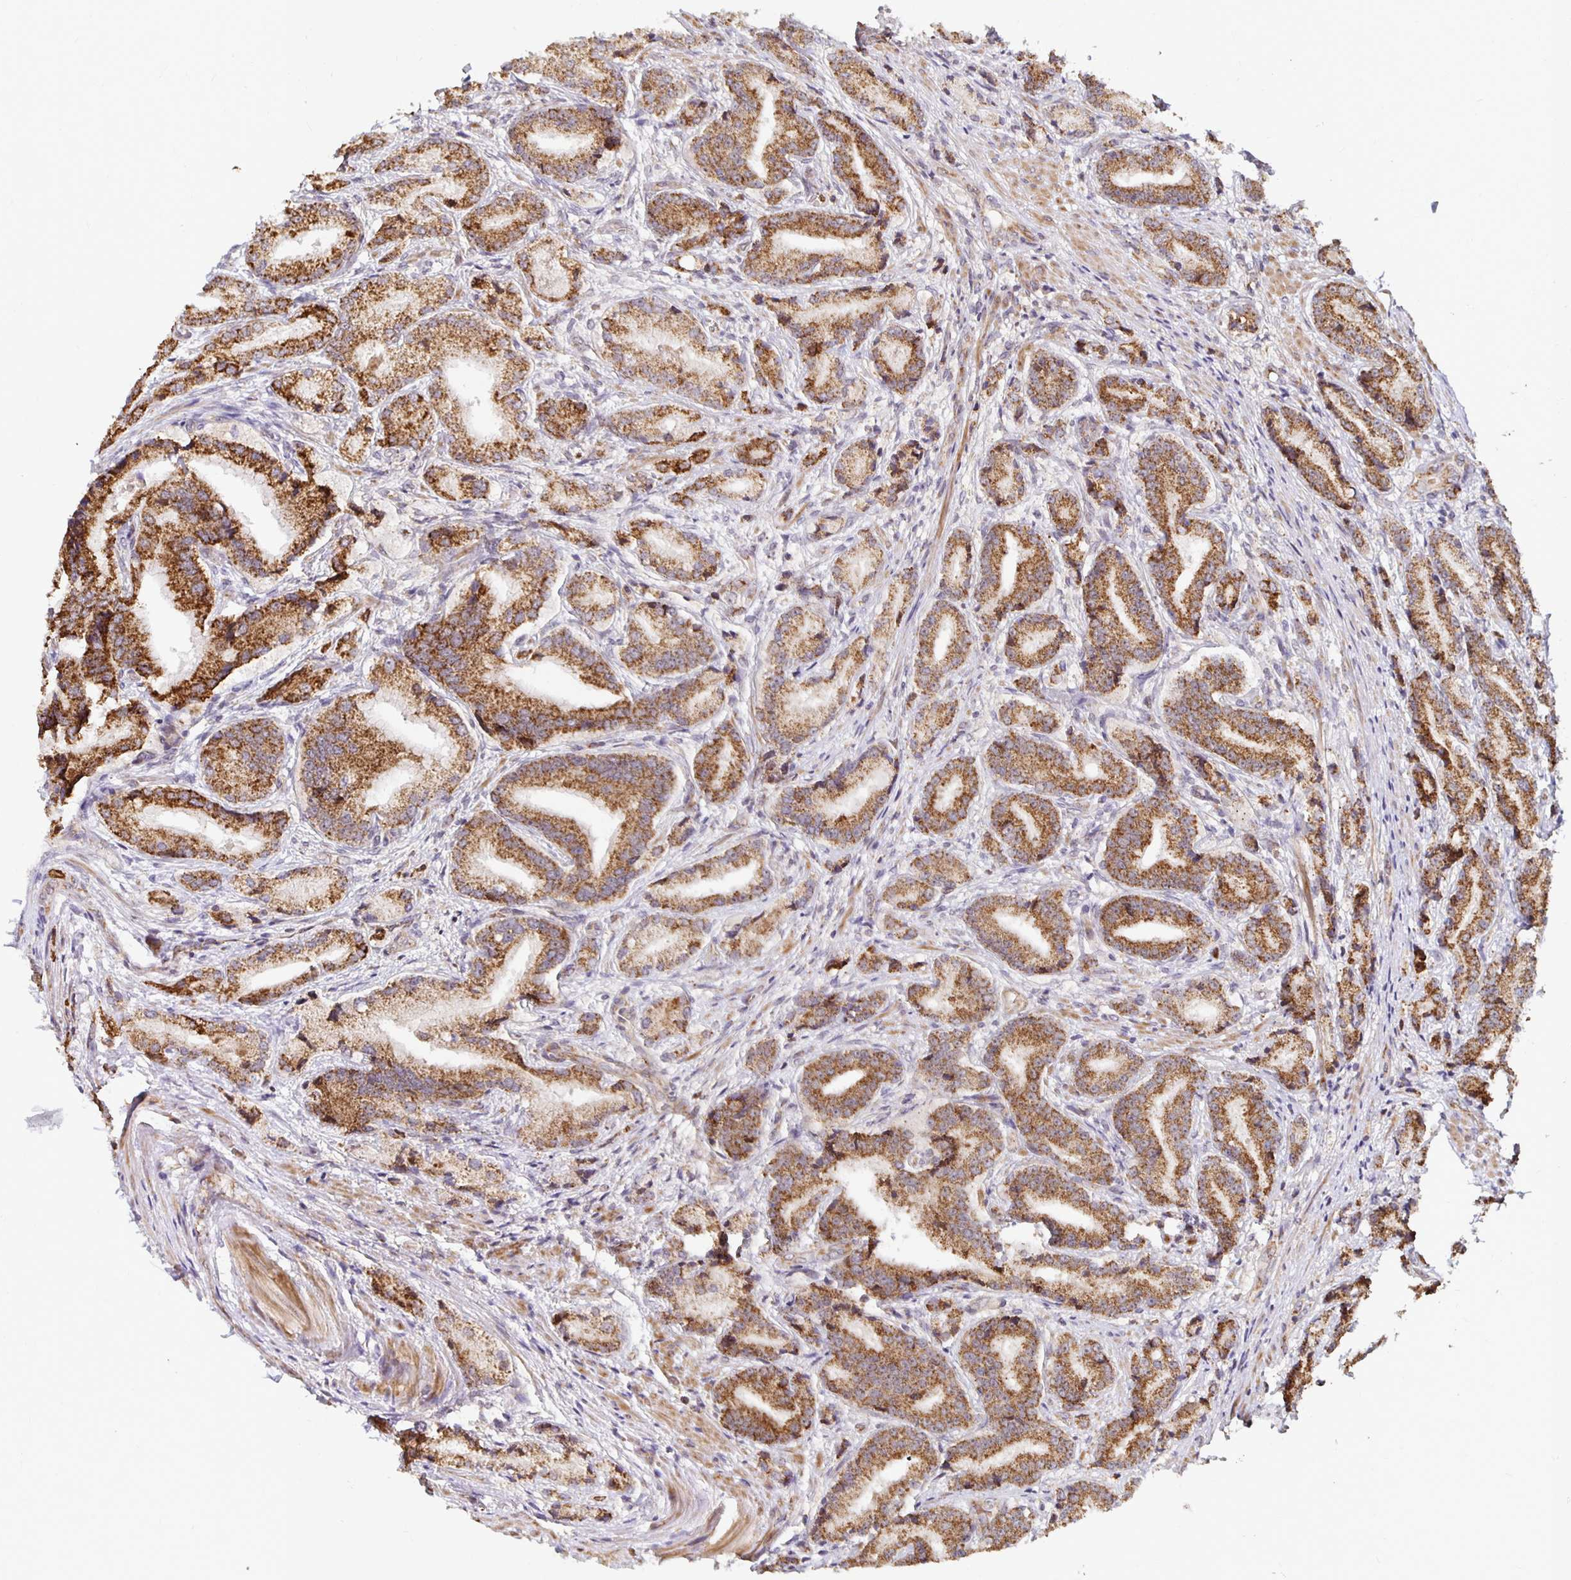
{"staining": {"intensity": "strong", "quantity": ">75%", "location": "cytoplasmic/membranous"}, "tissue": "prostate cancer", "cell_type": "Tumor cells", "image_type": "cancer", "snomed": [{"axis": "morphology", "description": "Adenocarcinoma, High grade"}, {"axis": "topography", "description": "Prostate and seminal vesicle, NOS"}], "caption": "An immunohistochemistry histopathology image of neoplastic tissue is shown. Protein staining in brown labels strong cytoplasmic/membranous positivity in prostate cancer (adenocarcinoma (high-grade)) within tumor cells. (brown staining indicates protein expression, while blue staining denotes nuclei).", "gene": "MRPL28", "patient": {"sex": "male", "age": 61}}